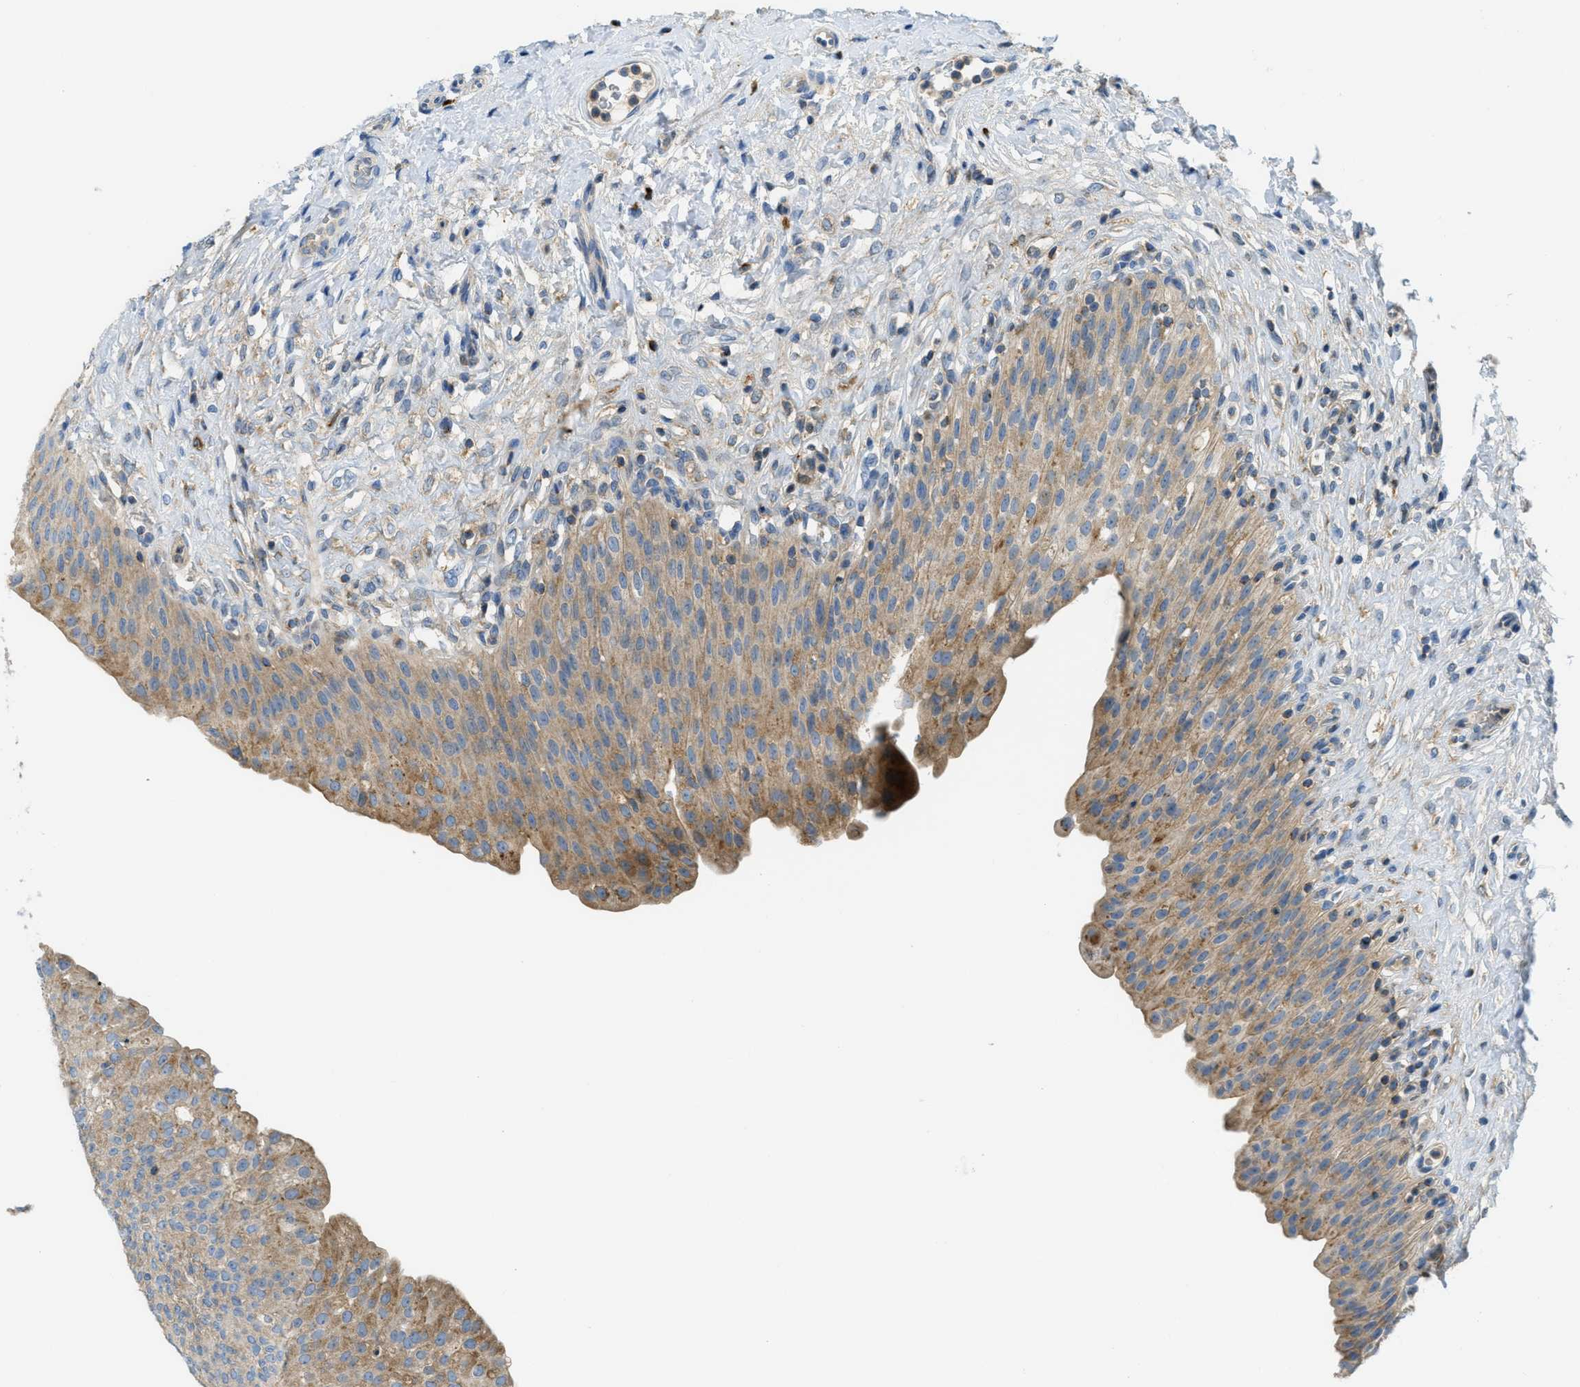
{"staining": {"intensity": "moderate", "quantity": ">75%", "location": "cytoplasmic/membranous"}, "tissue": "urinary bladder", "cell_type": "Urothelial cells", "image_type": "normal", "snomed": [{"axis": "morphology", "description": "Urothelial carcinoma, High grade"}, {"axis": "topography", "description": "Urinary bladder"}], "caption": "Immunohistochemistry (IHC) image of normal urinary bladder stained for a protein (brown), which demonstrates medium levels of moderate cytoplasmic/membranous expression in approximately >75% of urothelial cells.", "gene": "RFFL", "patient": {"sex": "male", "age": 46}}